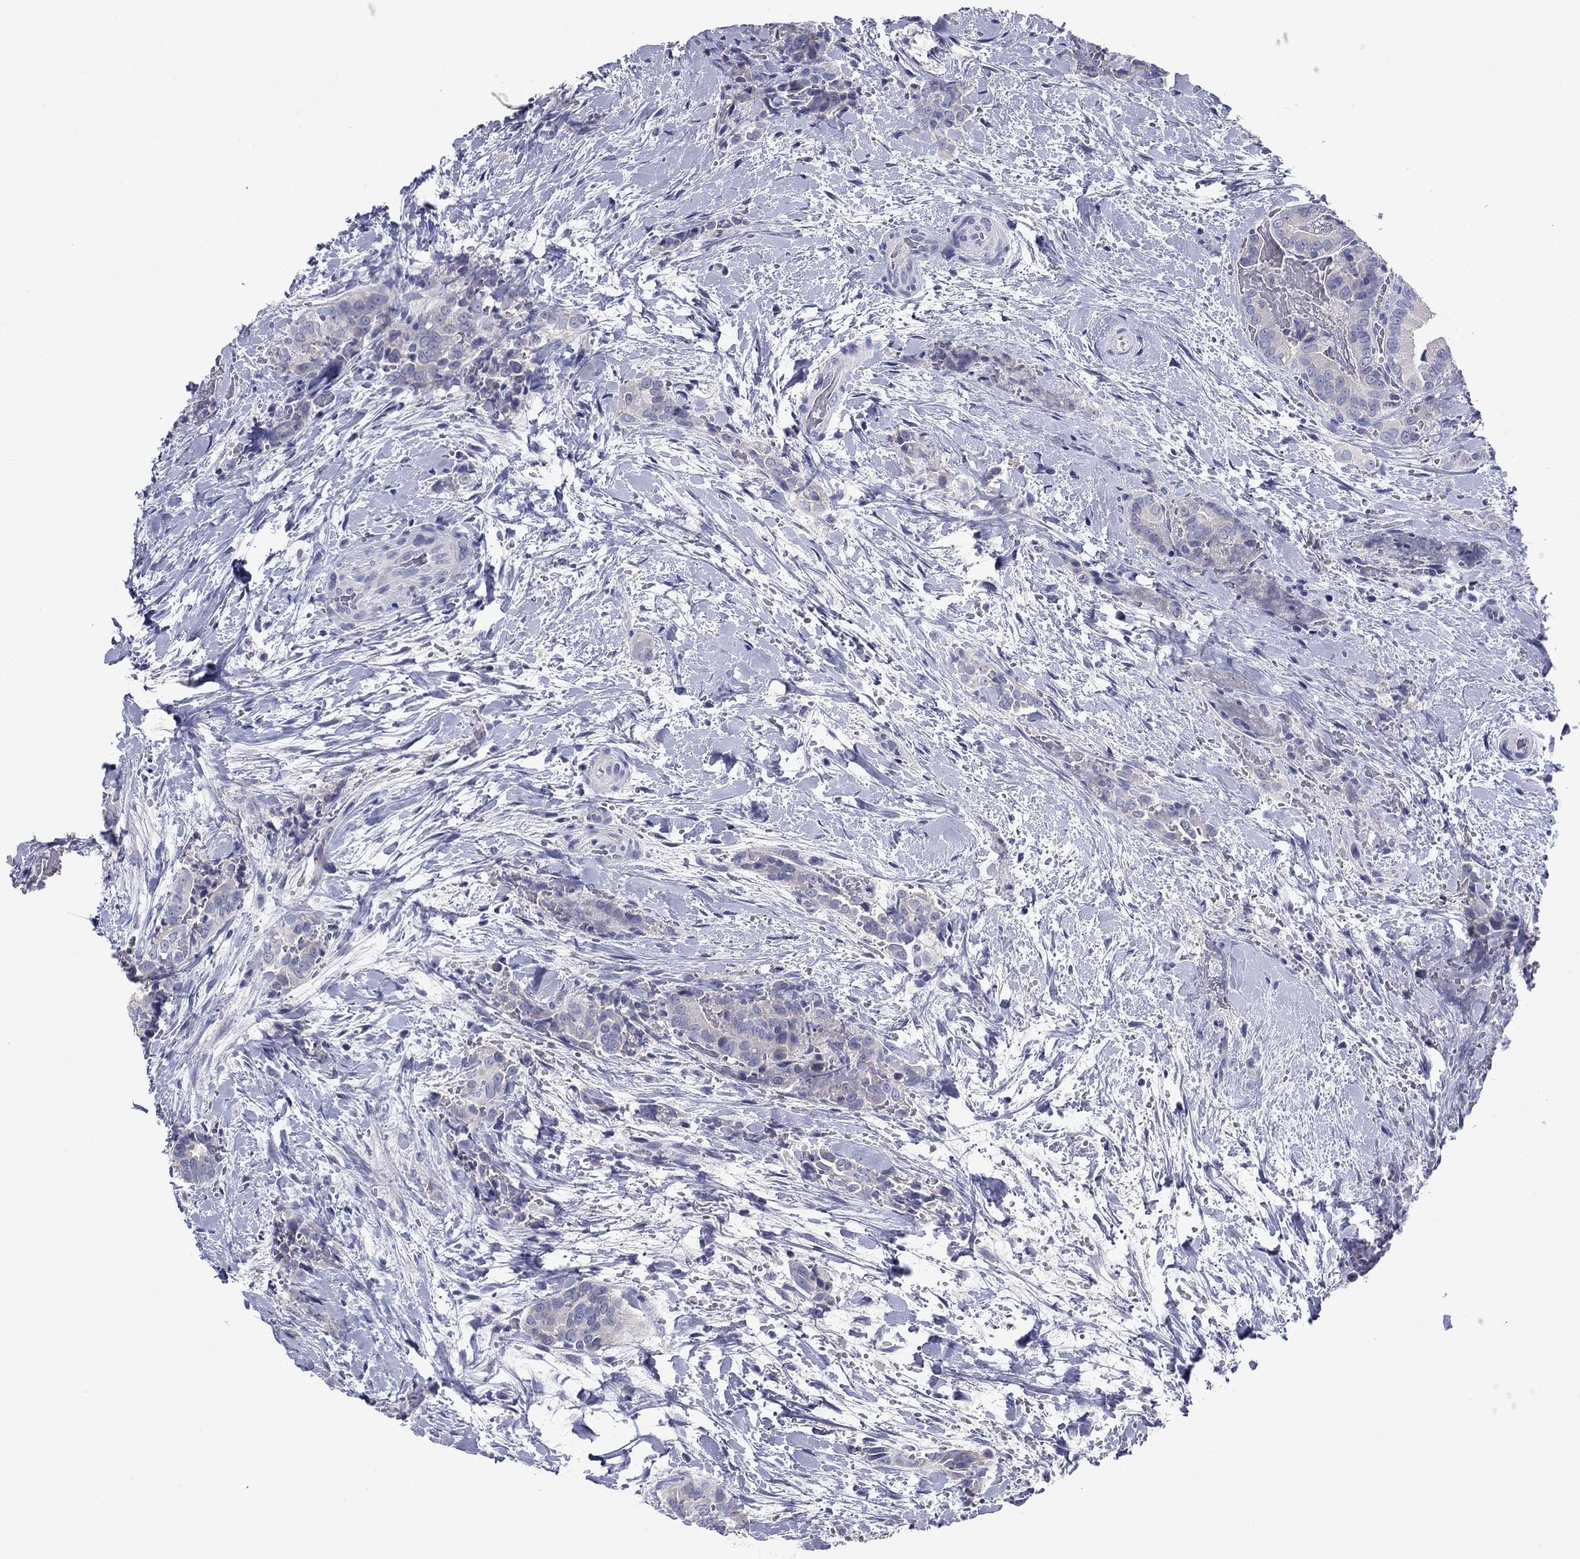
{"staining": {"intensity": "negative", "quantity": "none", "location": "none"}, "tissue": "thyroid cancer", "cell_type": "Tumor cells", "image_type": "cancer", "snomed": [{"axis": "morphology", "description": "Papillary adenocarcinoma, NOS"}, {"axis": "topography", "description": "Thyroid gland"}], "caption": "IHC photomicrograph of neoplastic tissue: thyroid cancer stained with DAB (3,3'-diaminobenzidine) demonstrates no significant protein positivity in tumor cells.", "gene": "CNTNAP4", "patient": {"sex": "male", "age": 61}}